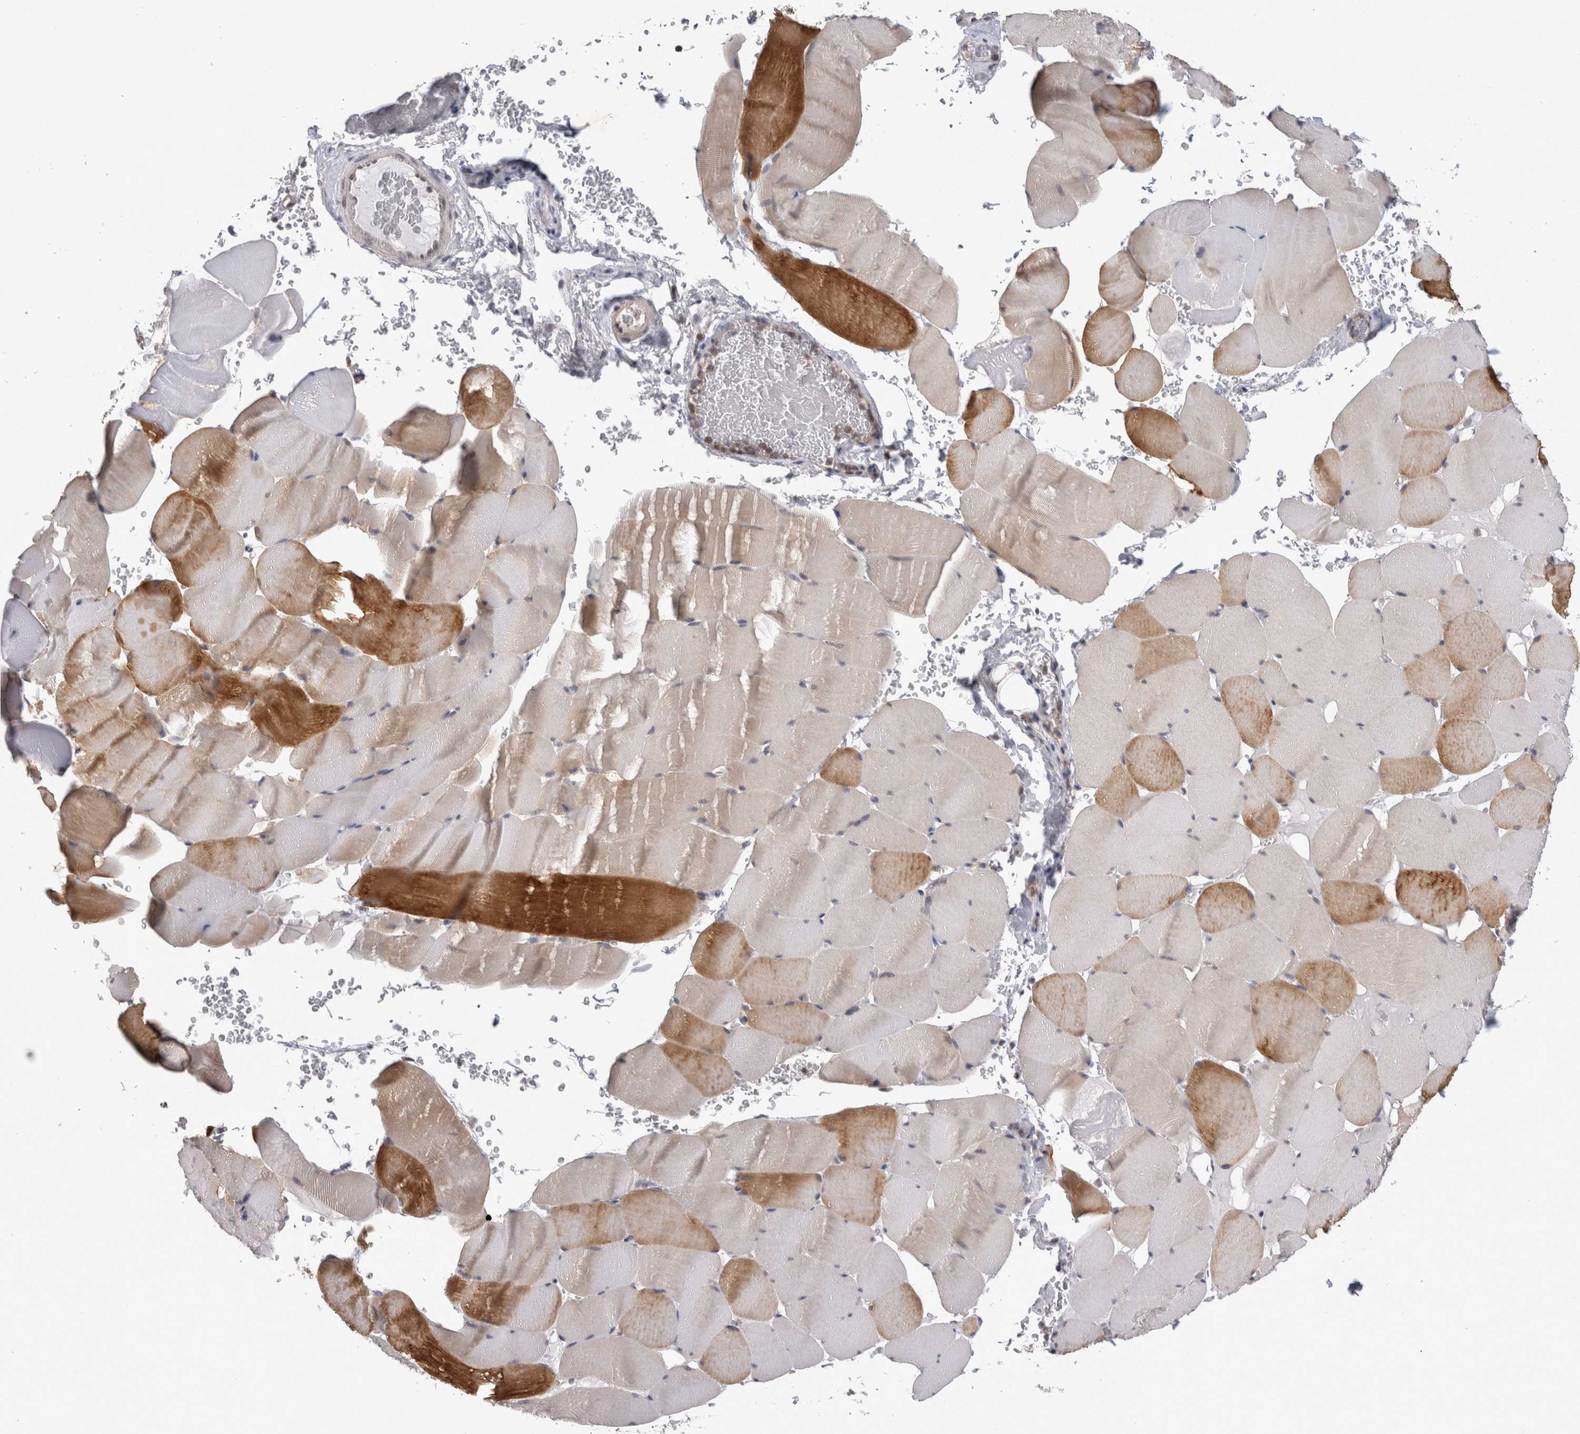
{"staining": {"intensity": "strong", "quantity": "25%-75%", "location": "cytoplasmic/membranous"}, "tissue": "skeletal muscle", "cell_type": "Myocytes", "image_type": "normal", "snomed": [{"axis": "morphology", "description": "Normal tissue, NOS"}, {"axis": "topography", "description": "Skeletal muscle"}], "caption": "This histopathology image demonstrates immunohistochemistry (IHC) staining of benign skeletal muscle, with high strong cytoplasmic/membranous expression in approximately 25%-75% of myocytes.", "gene": "PSMB2", "patient": {"sex": "male", "age": 62}}